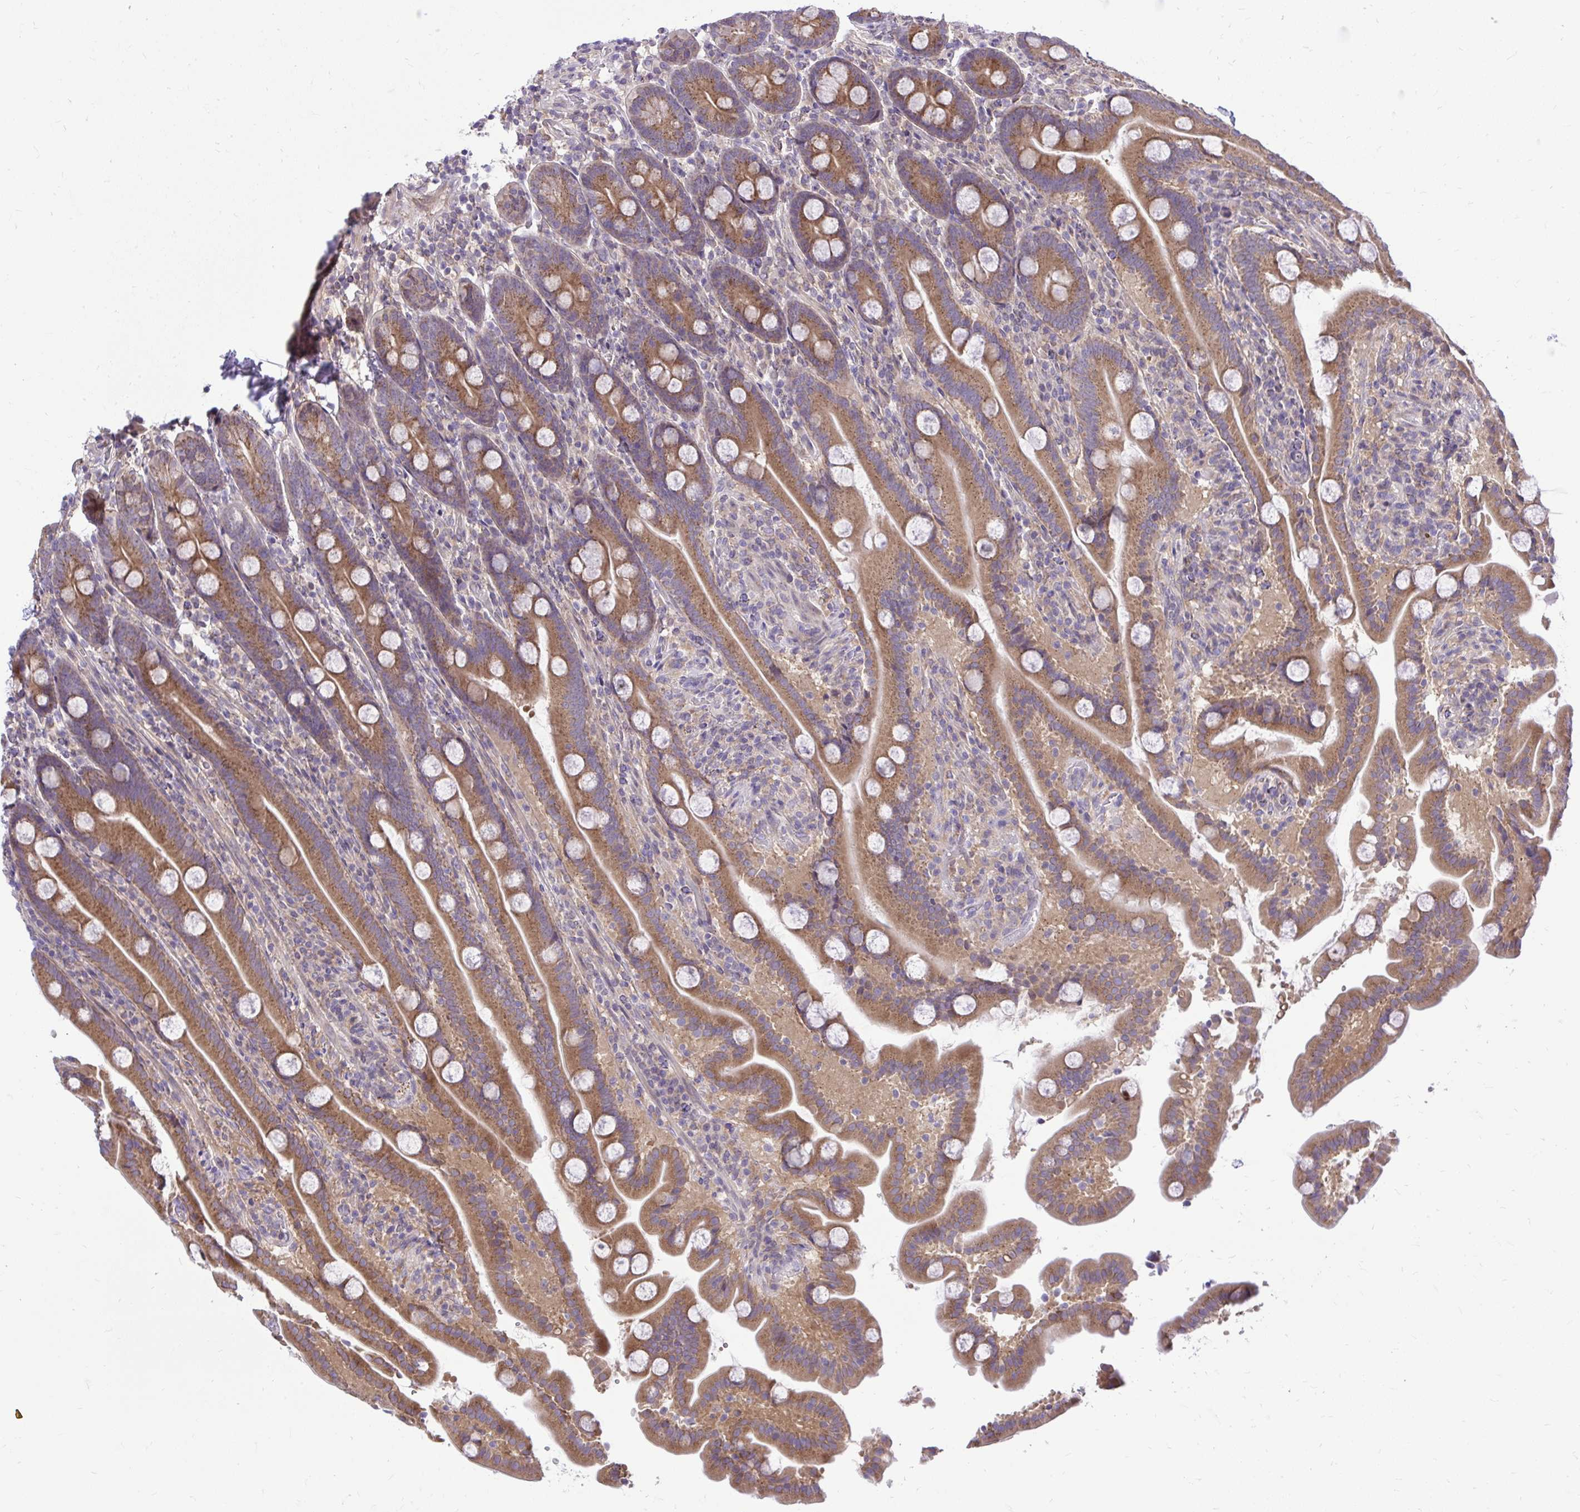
{"staining": {"intensity": "moderate", "quantity": ">75%", "location": "cytoplasmic/membranous"}, "tissue": "duodenum", "cell_type": "Glandular cells", "image_type": "normal", "snomed": [{"axis": "morphology", "description": "Normal tissue, NOS"}, {"axis": "topography", "description": "Duodenum"}], "caption": "Brown immunohistochemical staining in normal duodenum displays moderate cytoplasmic/membranous positivity in about >75% of glandular cells.", "gene": "CEACAM18", "patient": {"sex": "male", "age": 55}}